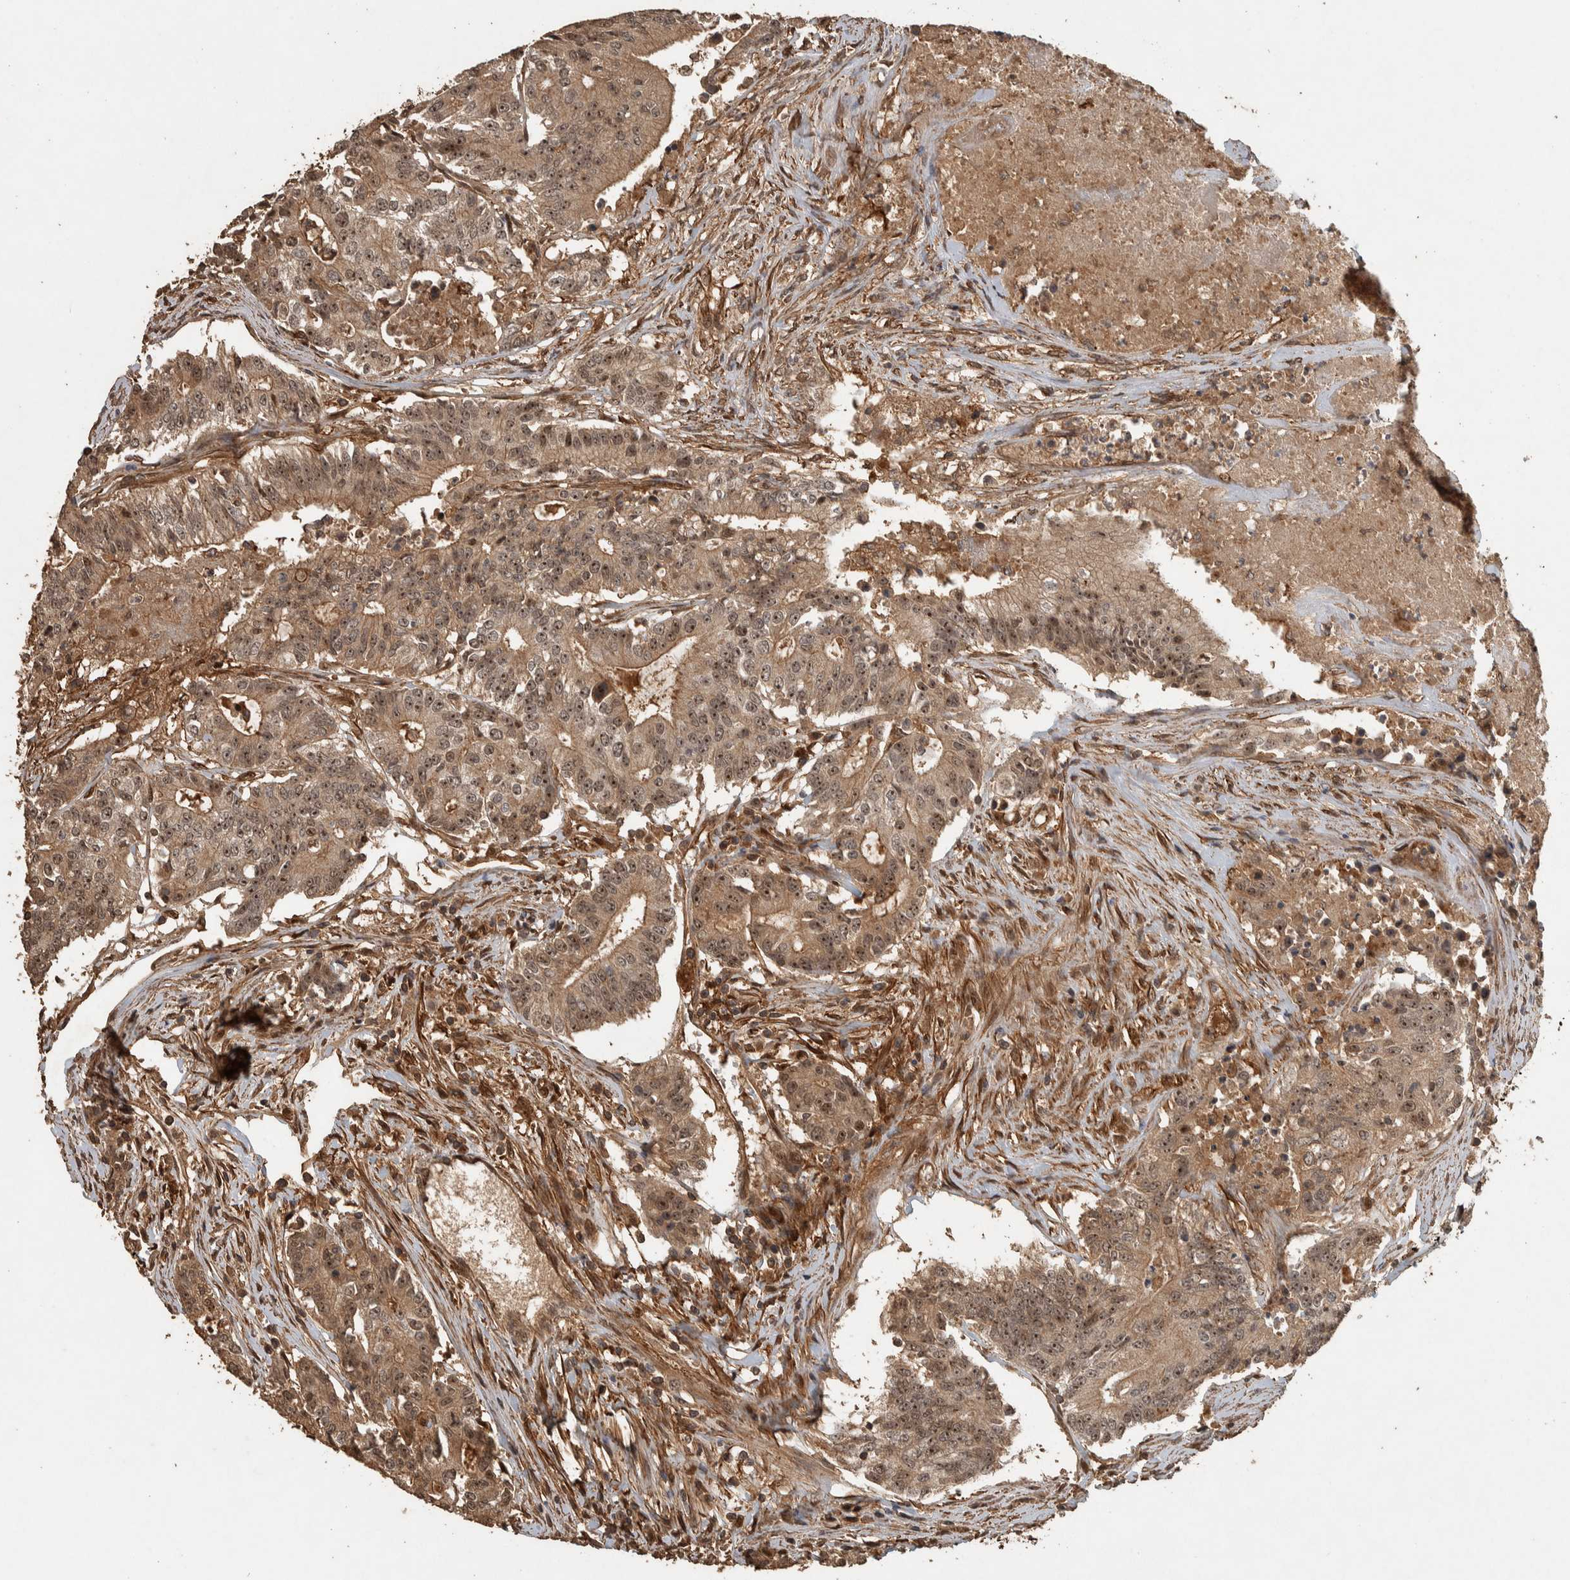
{"staining": {"intensity": "moderate", "quantity": ">75%", "location": "cytoplasmic/membranous,nuclear"}, "tissue": "colorectal cancer", "cell_type": "Tumor cells", "image_type": "cancer", "snomed": [{"axis": "morphology", "description": "Adenocarcinoma, NOS"}, {"axis": "topography", "description": "Colon"}], "caption": "Moderate cytoplasmic/membranous and nuclear staining is appreciated in about >75% of tumor cells in colorectal cancer.", "gene": "SPHK1", "patient": {"sex": "female", "age": 77}}